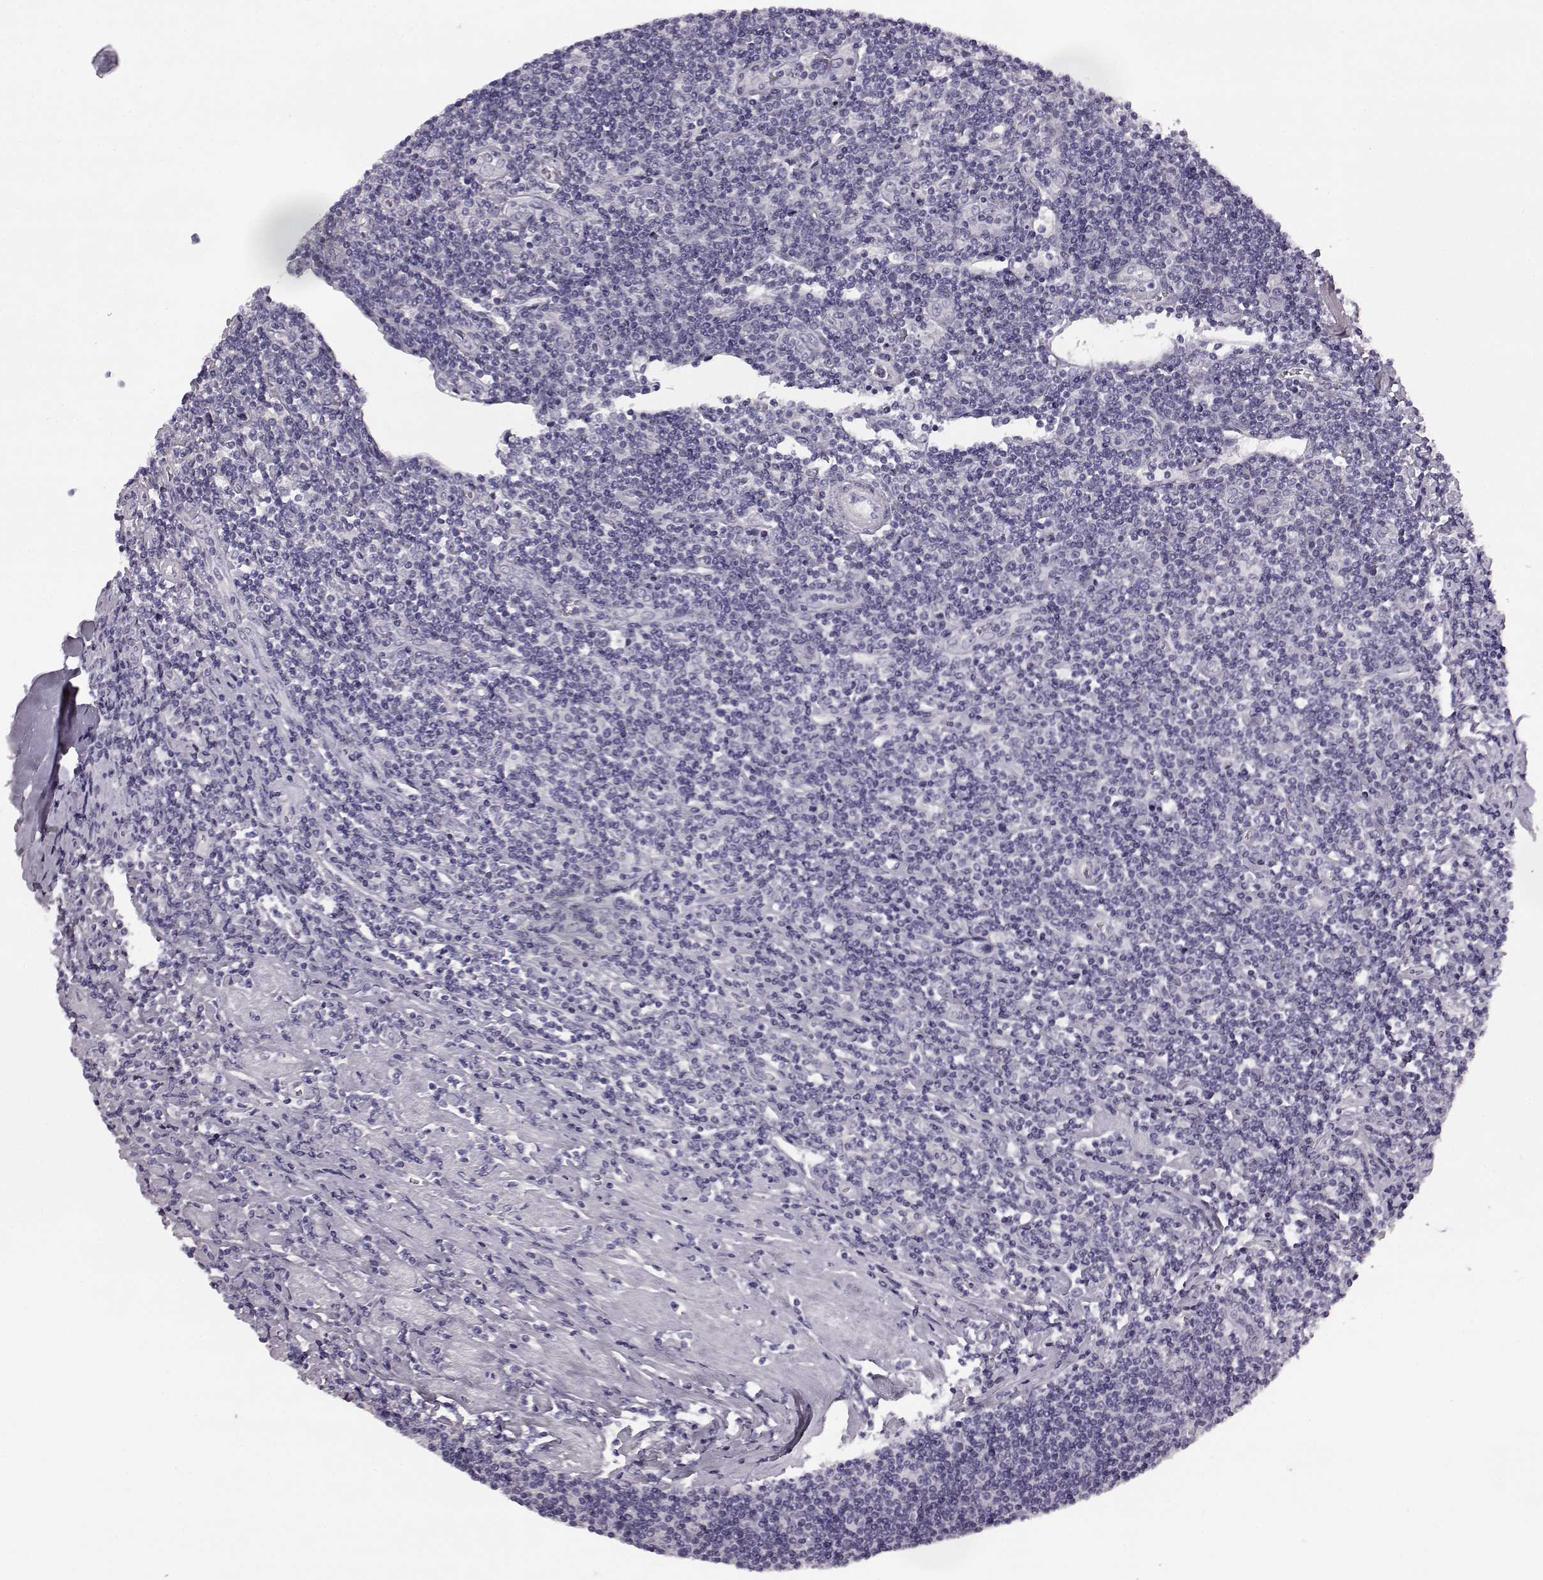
{"staining": {"intensity": "negative", "quantity": "none", "location": "none"}, "tissue": "lymphoma", "cell_type": "Tumor cells", "image_type": "cancer", "snomed": [{"axis": "morphology", "description": "Hodgkin's disease, NOS"}, {"axis": "topography", "description": "Lymph node"}], "caption": "Immunohistochemistry (IHC) of human lymphoma demonstrates no positivity in tumor cells.", "gene": "ODAD4", "patient": {"sex": "male", "age": 40}}